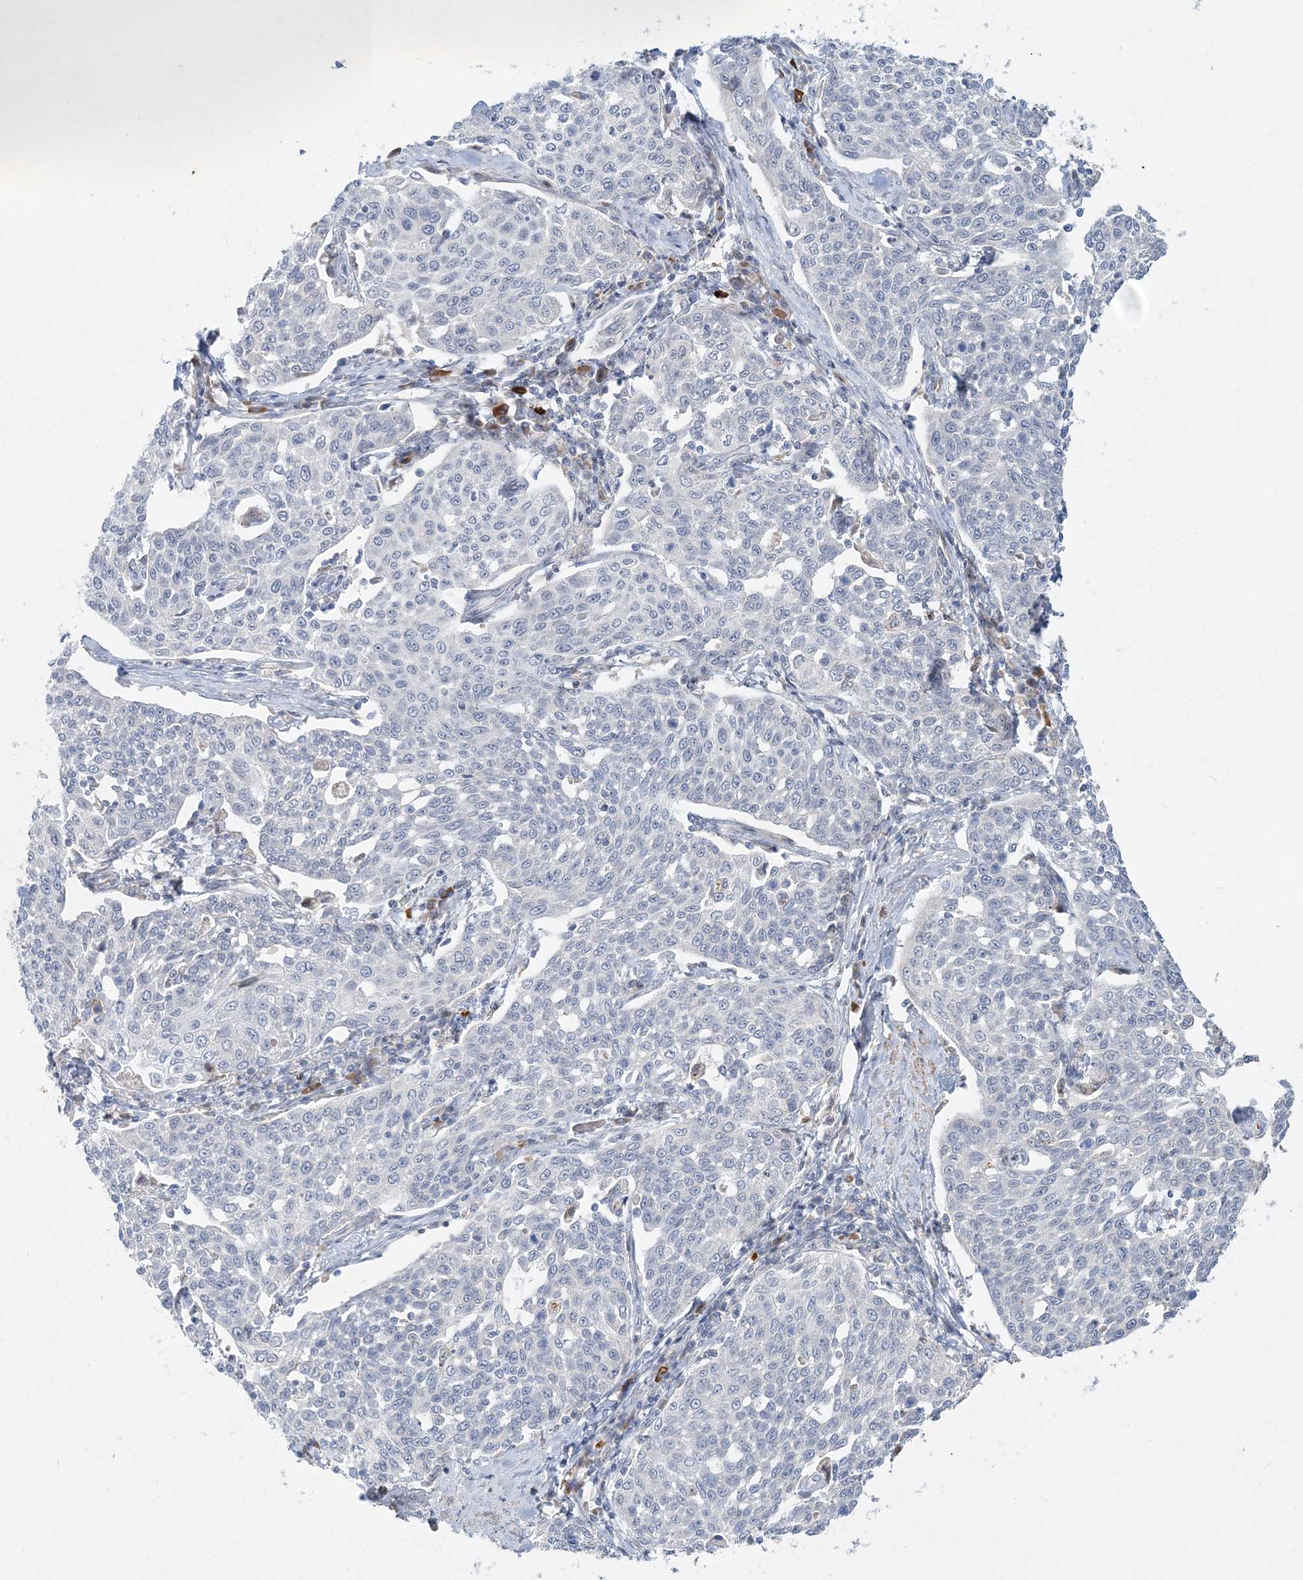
{"staining": {"intensity": "negative", "quantity": "none", "location": "none"}, "tissue": "cervical cancer", "cell_type": "Tumor cells", "image_type": "cancer", "snomed": [{"axis": "morphology", "description": "Squamous cell carcinoma, NOS"}, {"axis": "topography", "description": "Cervix"}], "caption": "DAB immunohistochemical staining of cervical squamous cell carcinoma exhibits no significant expression in tumor cells.", "gene": "DNAH5", "patient": {"sex": "female", "age": 34}}